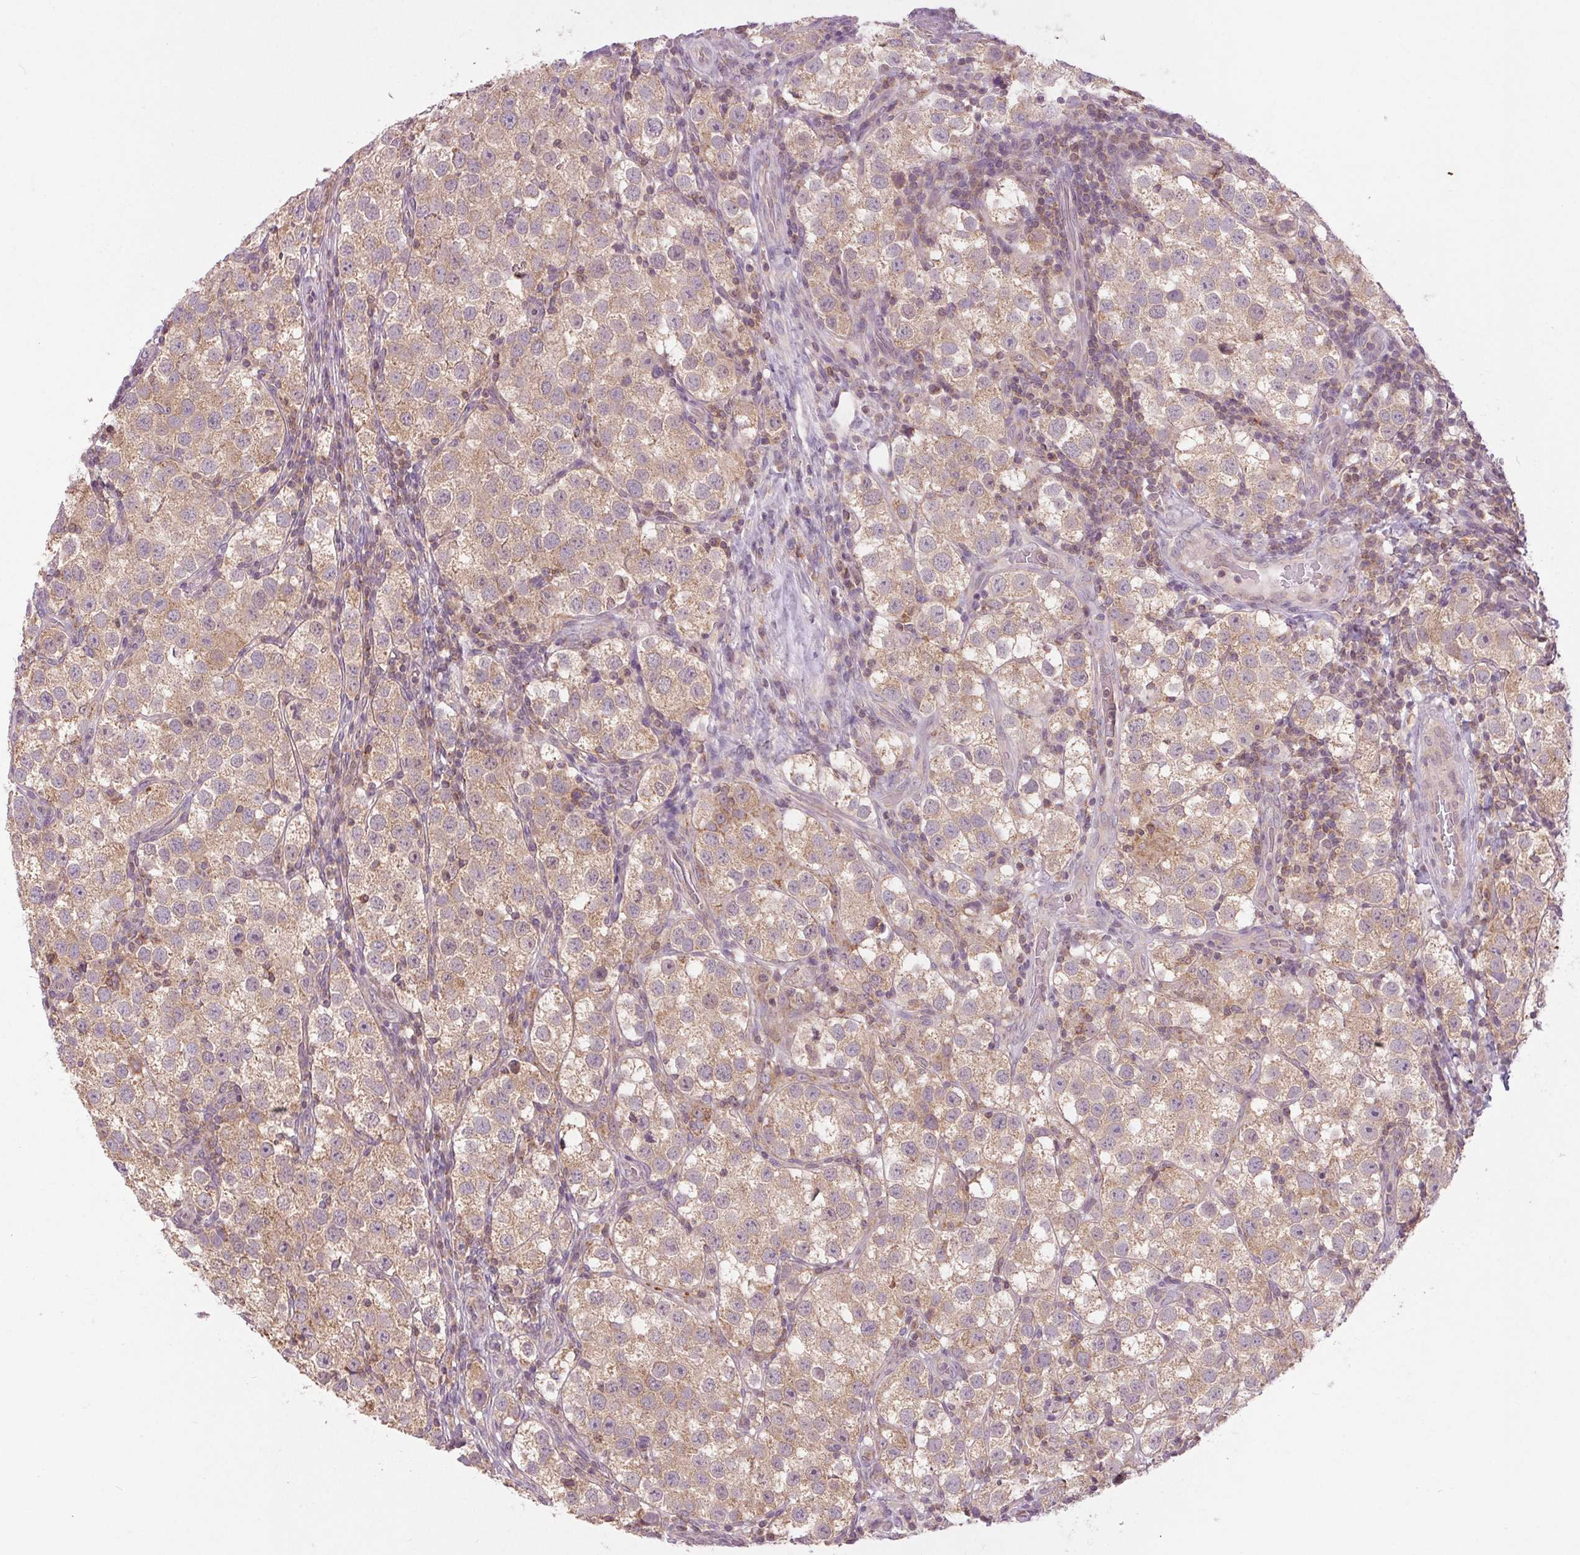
{"staining": {"intensity": "weak", "quantity": ">75%", "location": "cytoplasmic/membranous"}, "tissue": "testis cancer", "cell_type": "Tumor cells", "image_type": "cancer", "snomed": [{"axis": "morphology", "description": "Seminoma, NOS"}, {"axis": "topography", "description": "Testis"}], "caption": "This micrograph displays seminoma (testis) stained with IHC to label a protein in brown. The cytoplasmic/membranous of tumor cells show weak positivity for the protein. Nuclei are counter-stained blue.", "gene": "MAP3K5", "patient": {"sex": "male", "age": 37}}